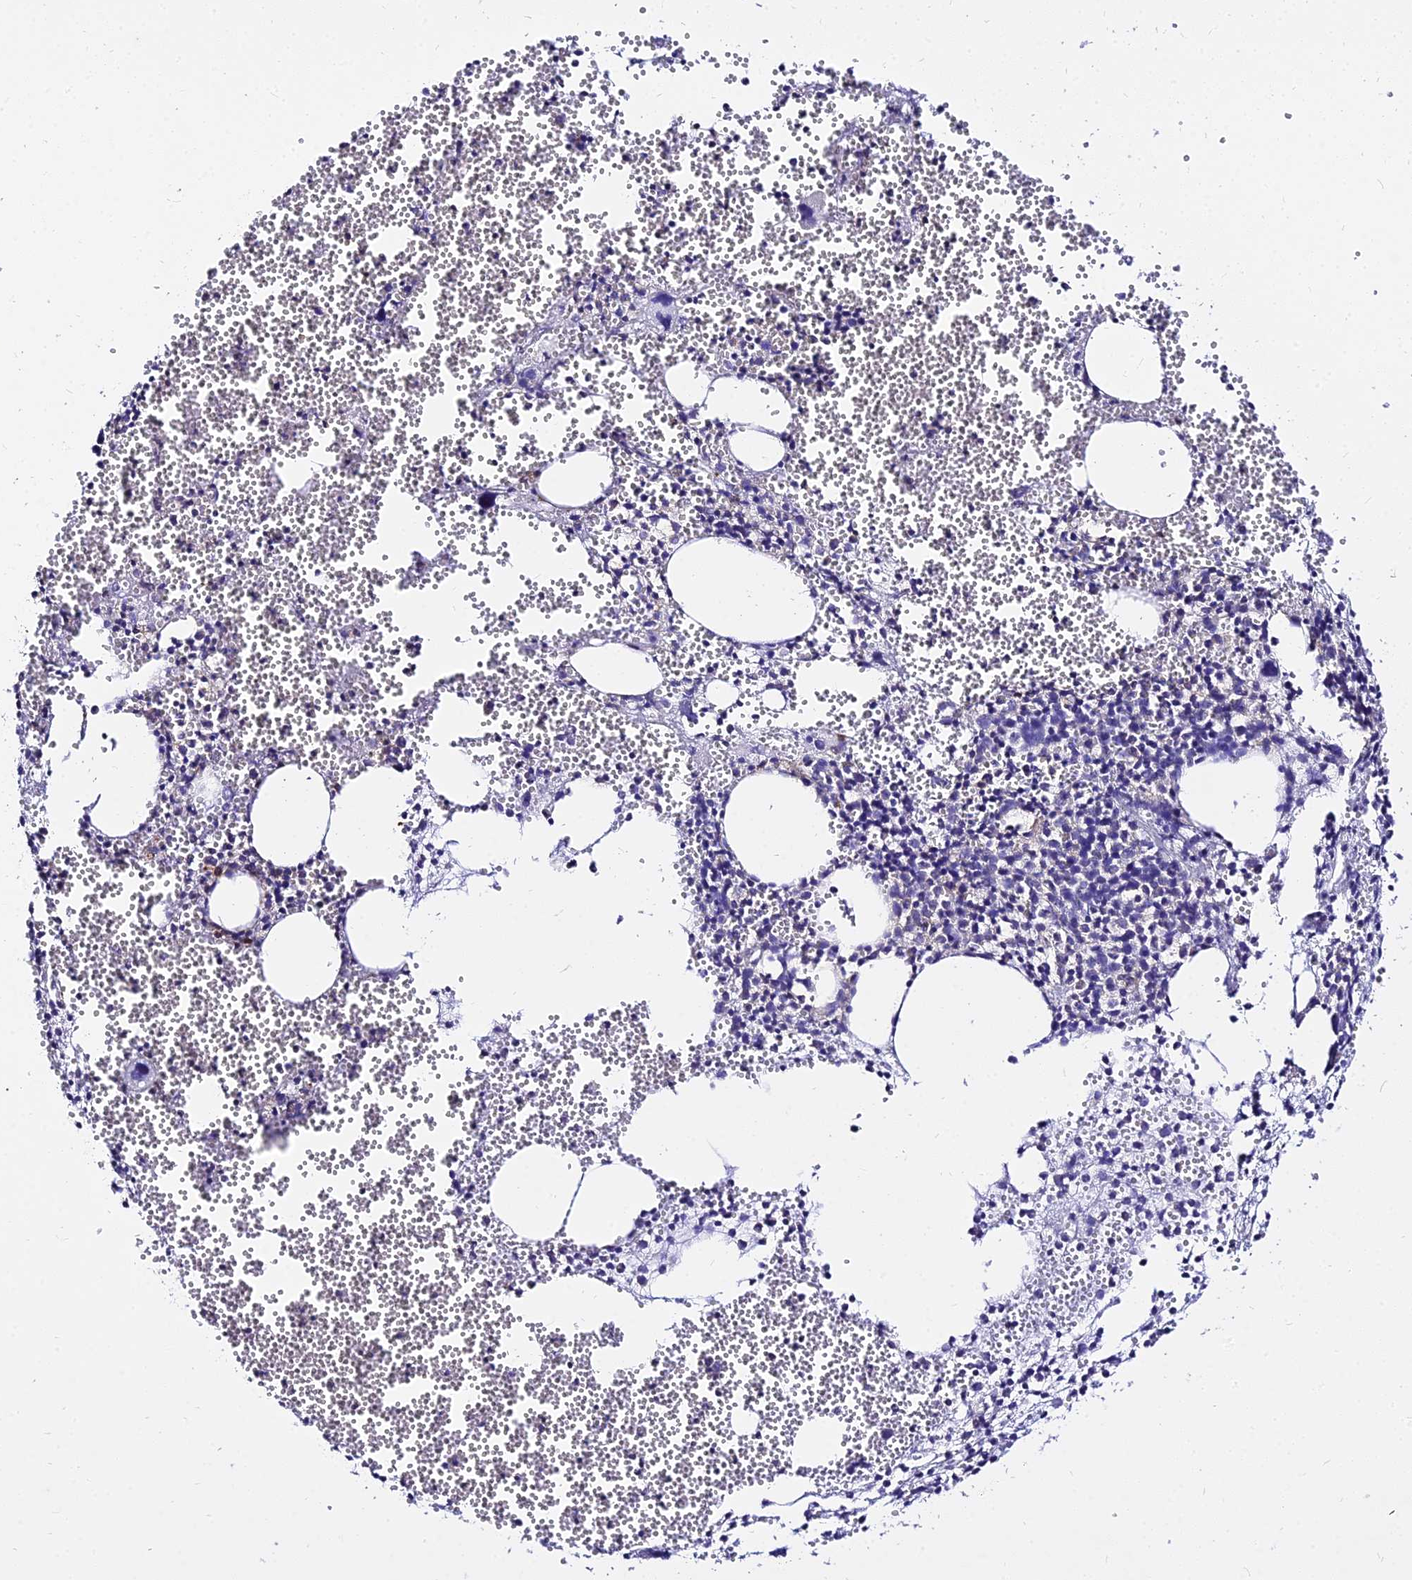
{"staining": {"intensity": "moderate", "quantity": "<25%", "location": "cytoplasmic/membranous"}, "tissue": "bone marrow", "cell_type": "Hematopoietic cells", "image_type": "normal", "snomed": [{"axis": "morphology", "description": "Normal tissue, NOS"}, {"axis": "topography", "description": "Bone marrow"}], "caption": "Immunohistochemical staining of benign human bone marrow reveals moderate cytoplasmic/membranous protein positivity in about <25% of hematopoietic cells. Nuclei are stained in blue.", "gene": "CSRP1", "patient": {"sex": "female", "age": 77}}